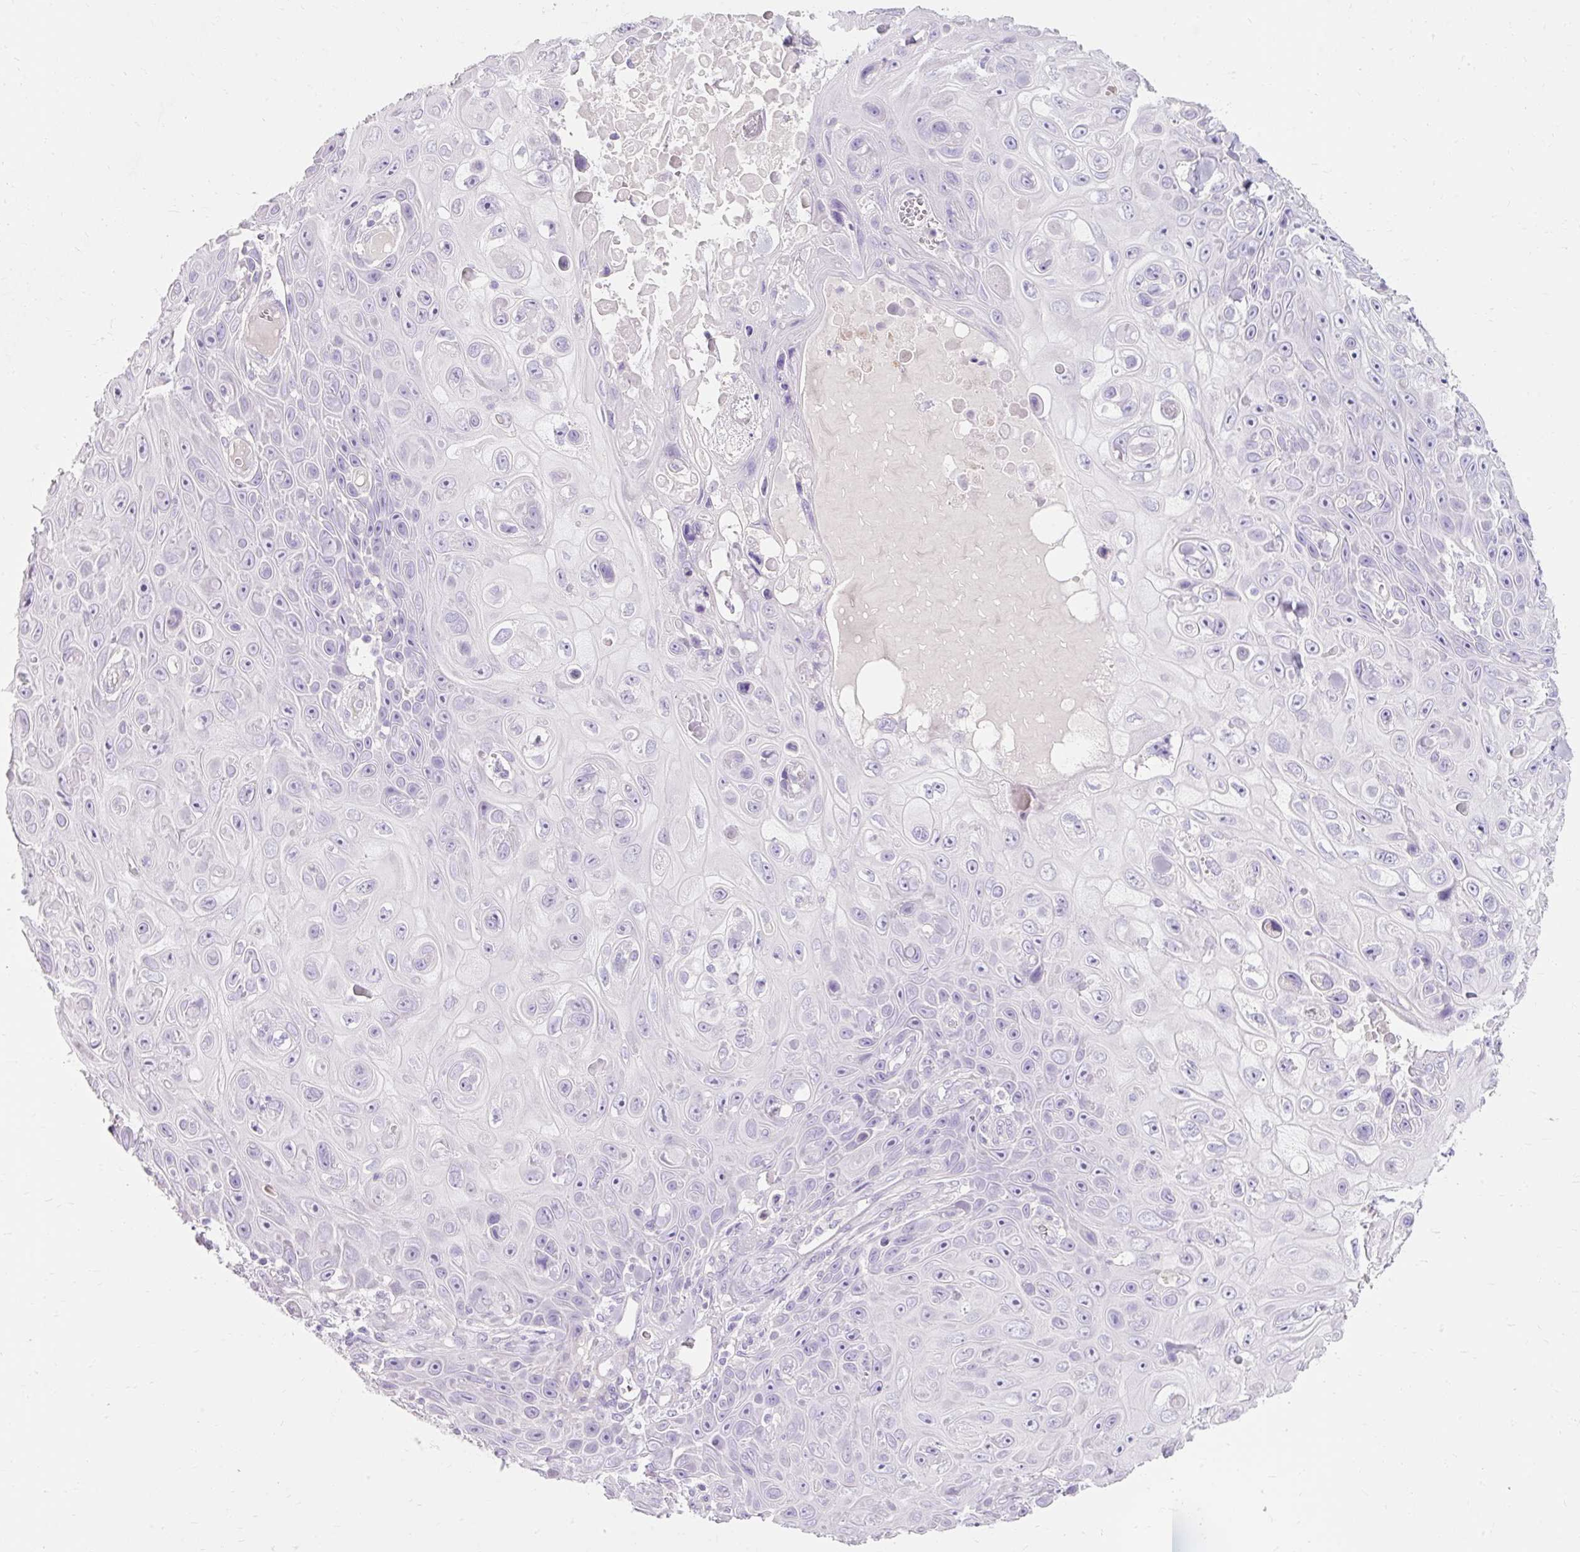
{"staining": {"intensity": "negative", "quantity": "none", "location": "none"}, "tissue": "skin cancer", "cell_type": "Tumor cells", "image_type": "cancer", "snomed": [{"axis": "morphology", "description": "Squamous cell carcinoma, NOS"}, {"axis": "topography", "description": "Skin"}], "caption": "The image shows no staining of tumor cells in skin cancer (squamous cell carcinoma). Brightfield microscopy of immunohistochemistry stained with DAB (brown) and hematoxylin (blue), captured at high magnification.", "gene": "TMEM213", "patient": {"sex": "male", "age": 82}}